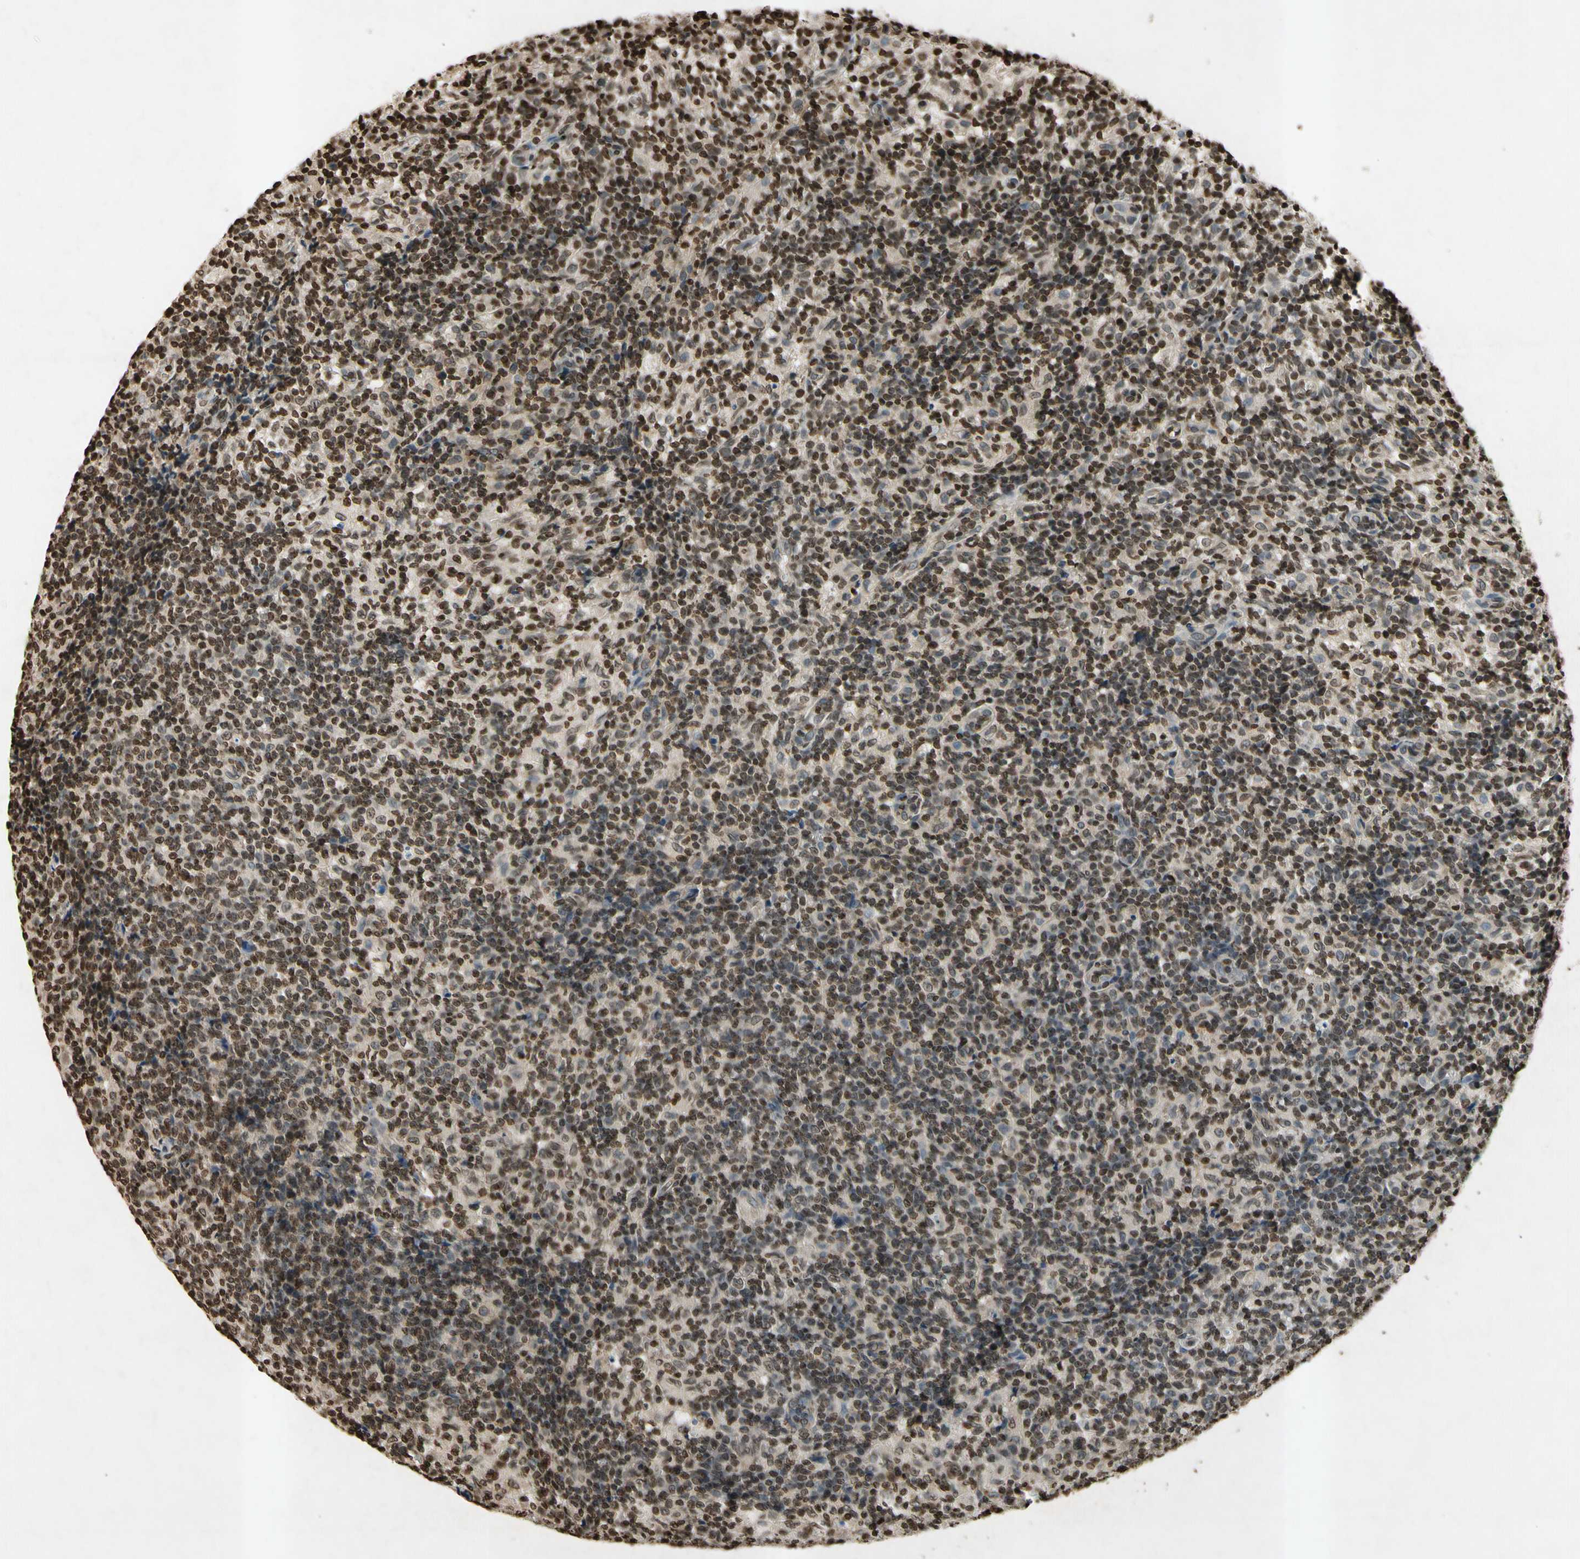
{"staining": {"intensity": "moderate", "quantity": ">75%", "location": "nuclear"}, "tissue": "lymph node", "cell_type": "Germinal center cells", "image_type": "normal", "snomed": [{"axis": "morphology", "description": "Normal tissue, NOS"}, {"axis": "morphology", "description": "Inflammation, NOS"}, {"axis": "topography", "description": "Lymph node"}], "caption": "About >75% of germinal center cells in normal lymph node reveal moderate nuclear protein expression as visualized by brown immunohistochemical staining.", "gene": "HOXB3", "patient": {"sex": "male", "age": 55}}